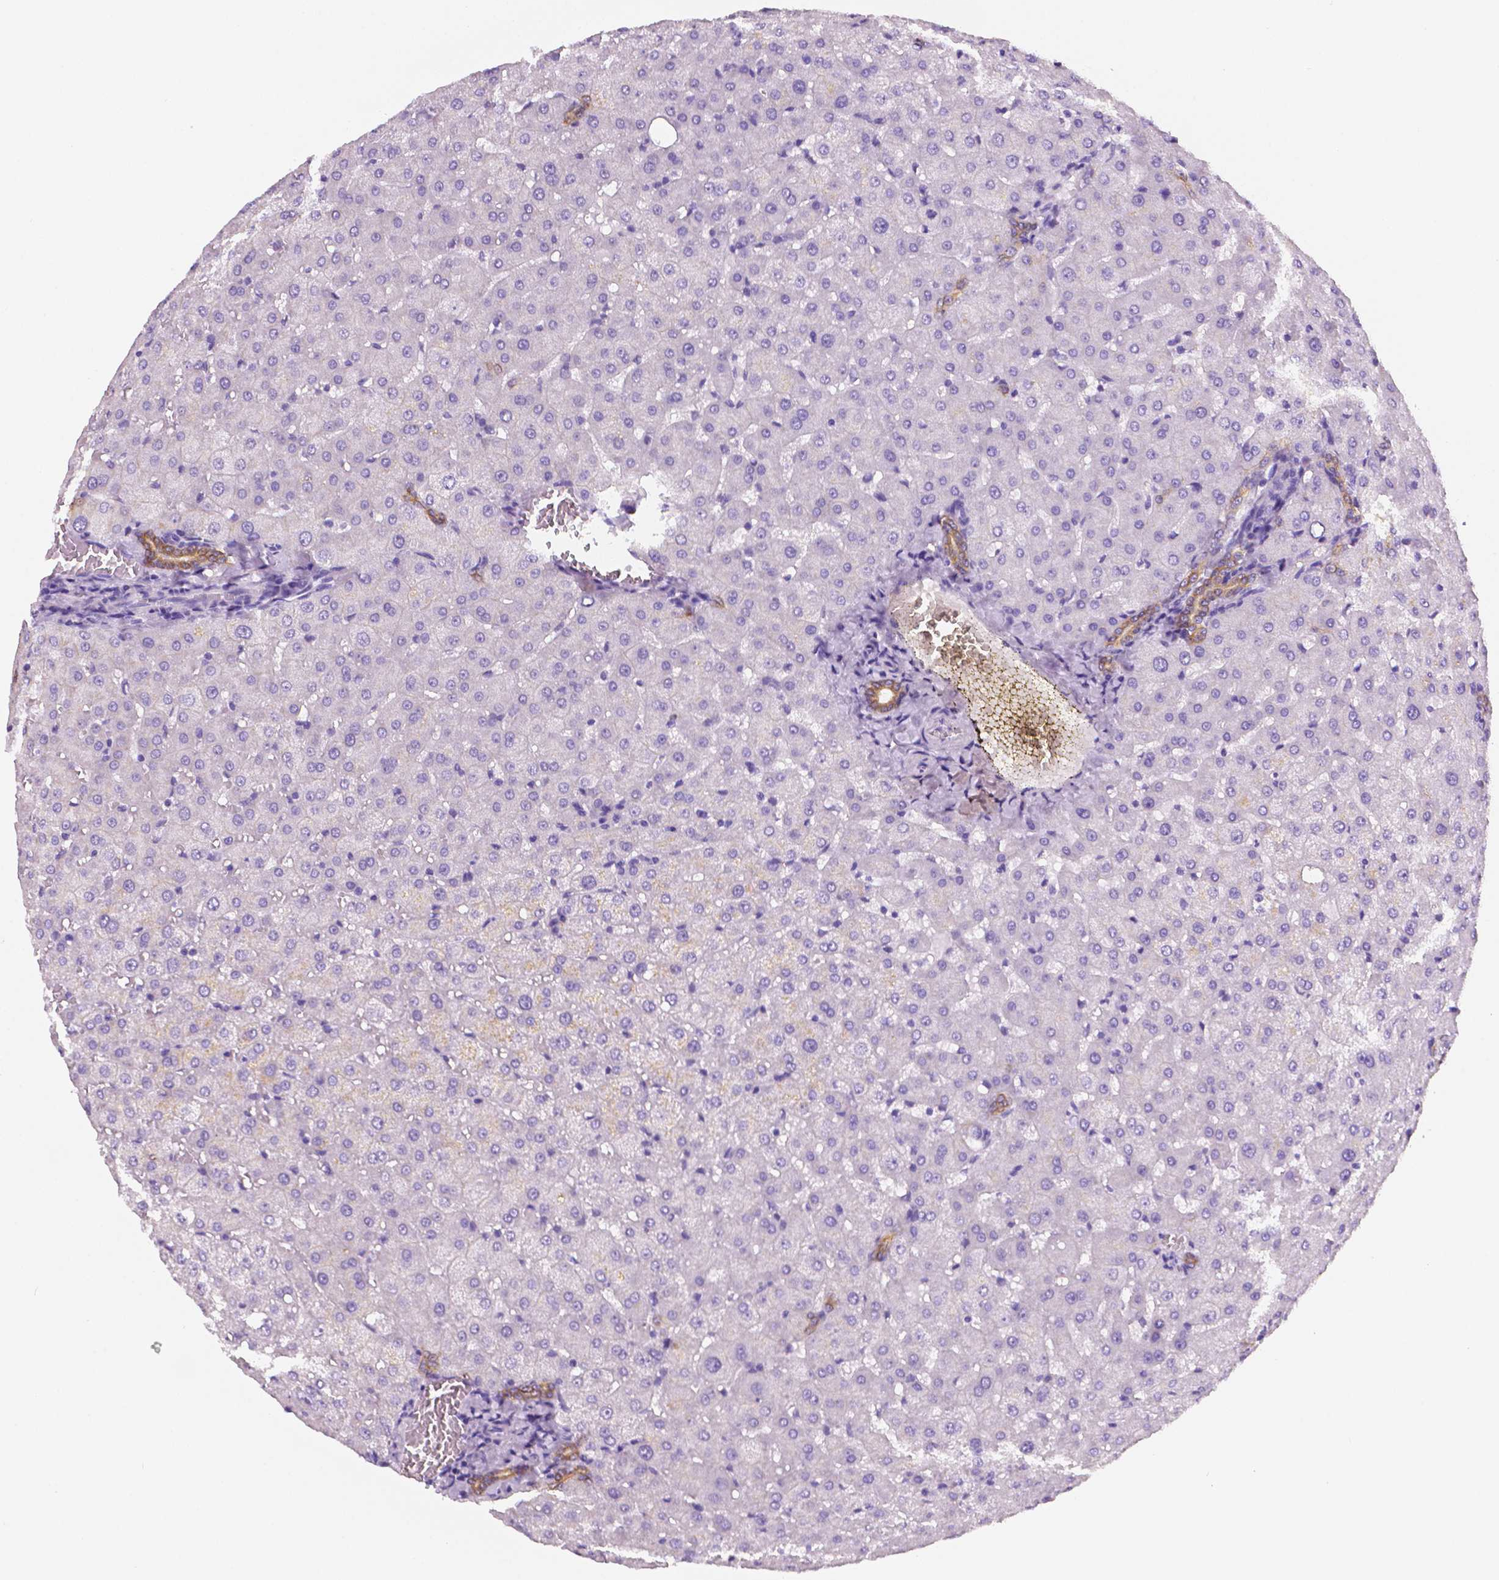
{"staining": {"intensity": "moderate", "quantity": ">75%", "location": "cytoplasmic/membranous"}, "tissue": "liver", "cell_type": "Cholangiocytes", "image_type": "normal", "snomed": [{"axis": "morphology", "description": "Normal tissue, NOS"}, {"axis": "topography", "description": "Liver"}], "caption": "Liver was stained to show a protein in brown. There is medium levels of moderate cytoplasmic/membranous positivity in about >75% of cholangiocytes. (DAB IHC, brown staining for protein, blue staining for nuclei).", "gene": "PPL", "patient": {"sex": "female", "age": 50}}